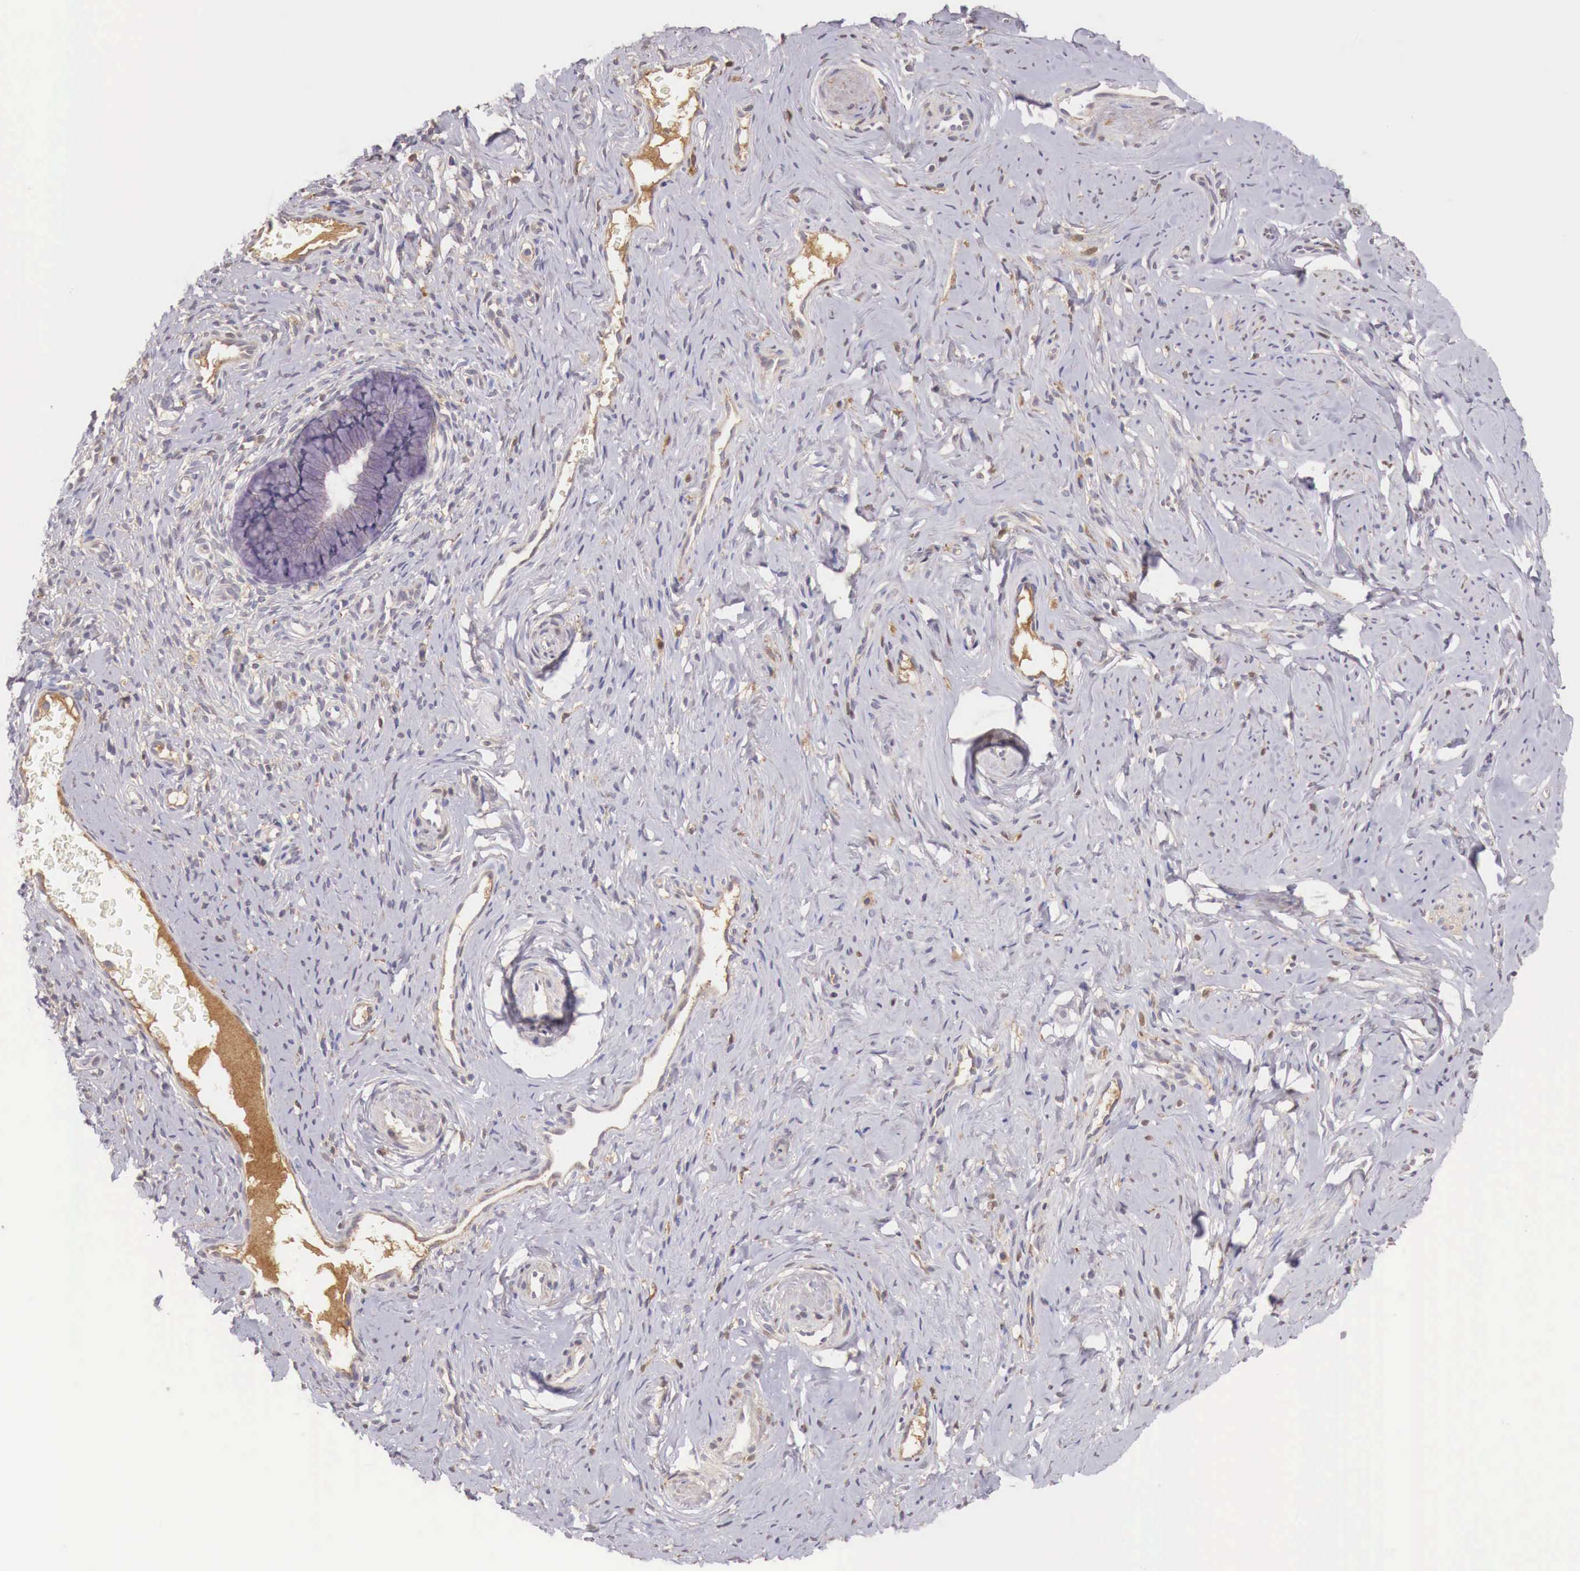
{"staining": {"intensity": "weak", "quantity": "25%-75%", "location": "cytoplasmic/membranous"}, "tissue": "cervix", "cell_type": "Glandular cells", "image_type": "normal", "snomed": [{"axis": "morphology", "description": "Normal tissue, NOS"}, {"axis": "topography", "description": "Cervix"}], "caption": "Glandular cells display weak cytoplasmic/membranous expression in approximately 25%-75% of cells in benign cervix. (DAB = brown stain, brightfield microscopy at high magnification).", "gene": "CHRDL1", "patient": {"sex": "female", "age": 70}}